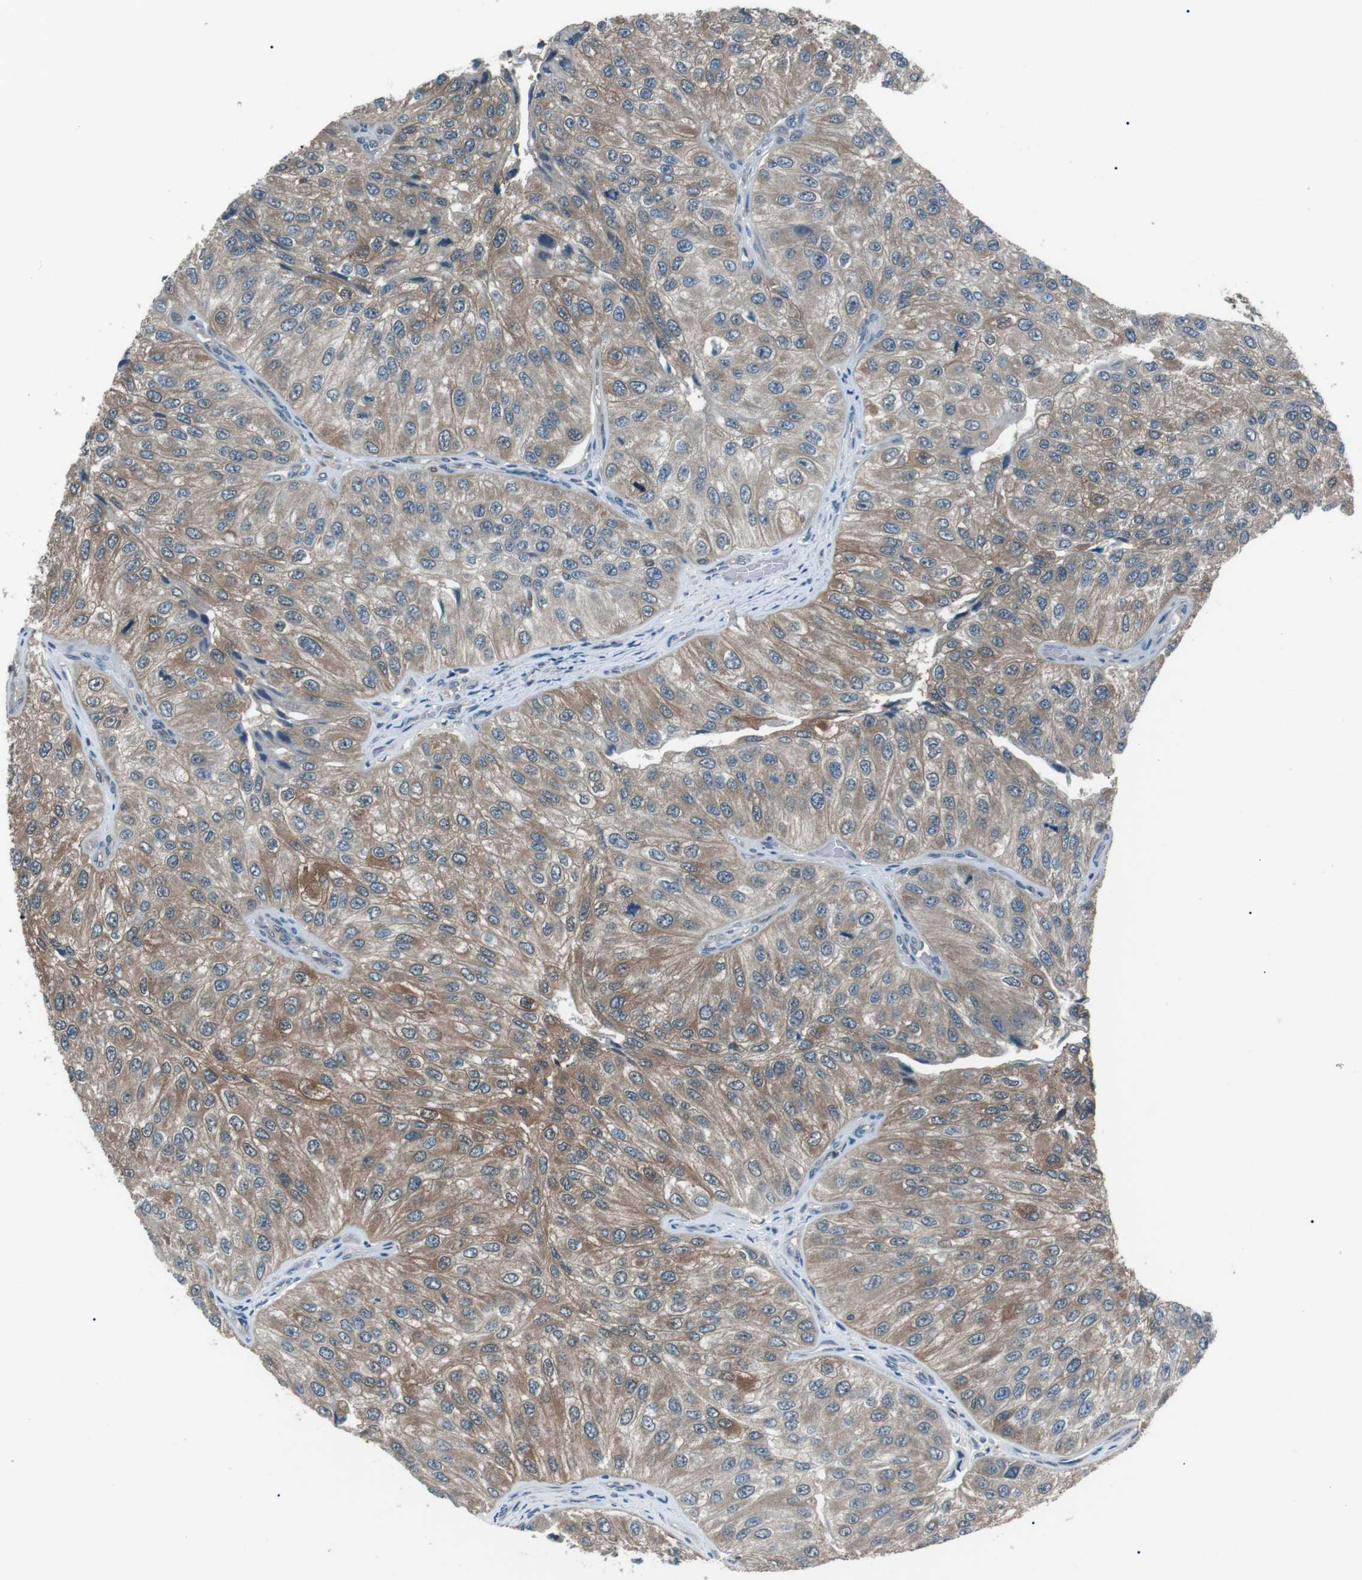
{"staining": {"intensity": "moderate", "quantity": "25%-75%", "location": "cytoplasmic/membranous"}, "tissue": "urothelial cancer", "cell_type": "Tumor cells", "image_type": "cancer", "snomed": [{"axis": "morphology", "description": "Urothelial carcinoma, High grade"}, {"axis": "topography", "description": "Kidney"}, {"axis": "topography", "description": "Urinary bladder"}], "caption": "This is an image of immunohistochemistry staining of urothelial cancer, which shows moderate positivity in the cytoplasmic/membranous of tumor cells.", "gene": "LRIG2", "patient": {"sex": "male", "age": 77}}